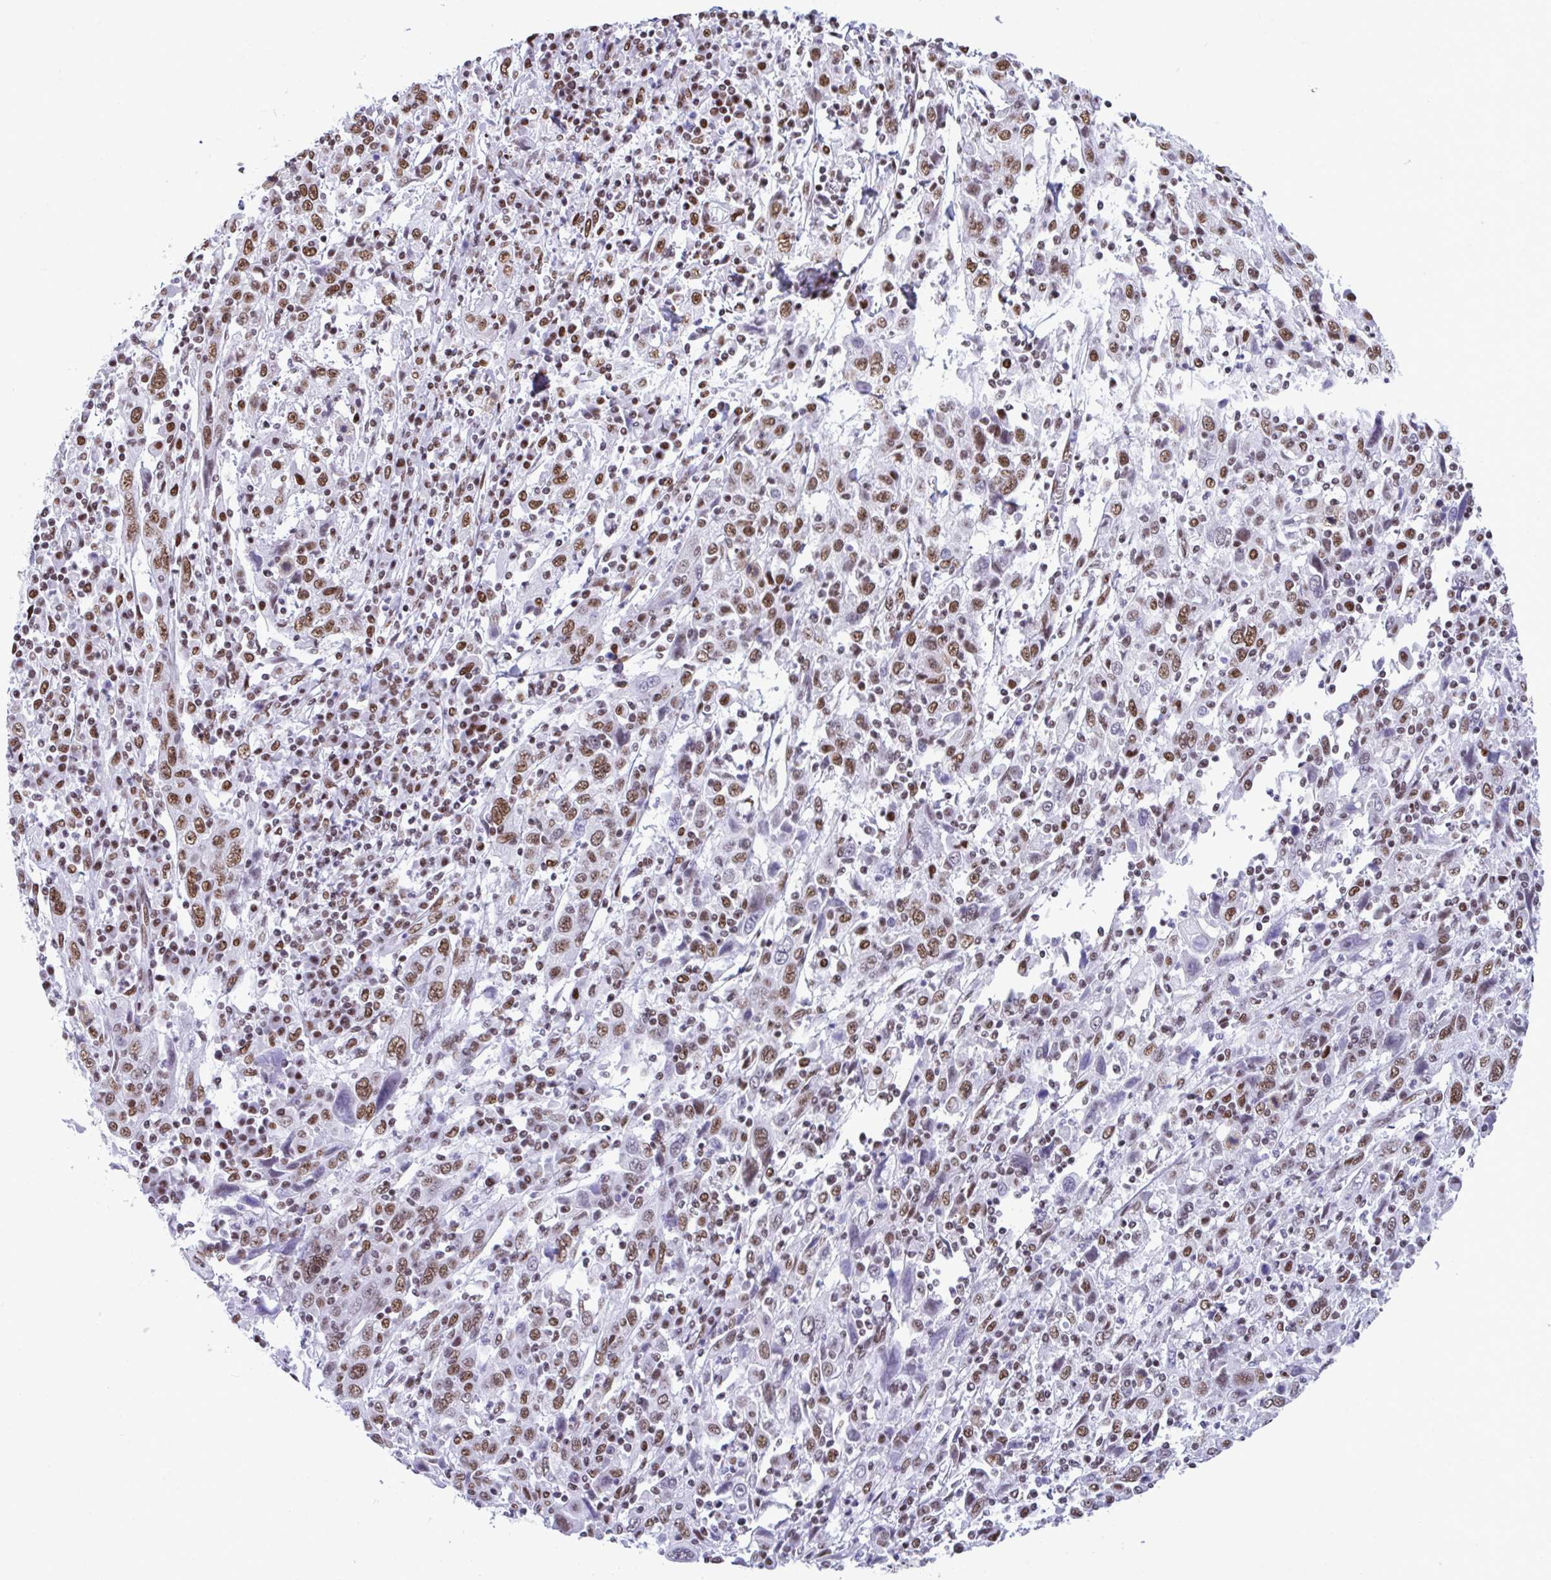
{"staining": {"intensity": "moderate", "quantity": ">75%", "location": "nuclear"}, "tissue": "cervical cancer", "cell_type": "Tumor cells", "image_type": "cancer", "snomed": [{"axis": "morphology", "description": "Squamous cell carcinoma, NOS"}, {"axis": "topography", "description": "Cervix"}], "caption": "Approximately >75% of tumor cells in cervical cancer (squamous cell carcinoma) demonstrate moderate nuclear protein positivity as visualized by brown immunohistochemical staining.", "gene": "DDX52", "patient": {"sex": "female", "age": 46}}